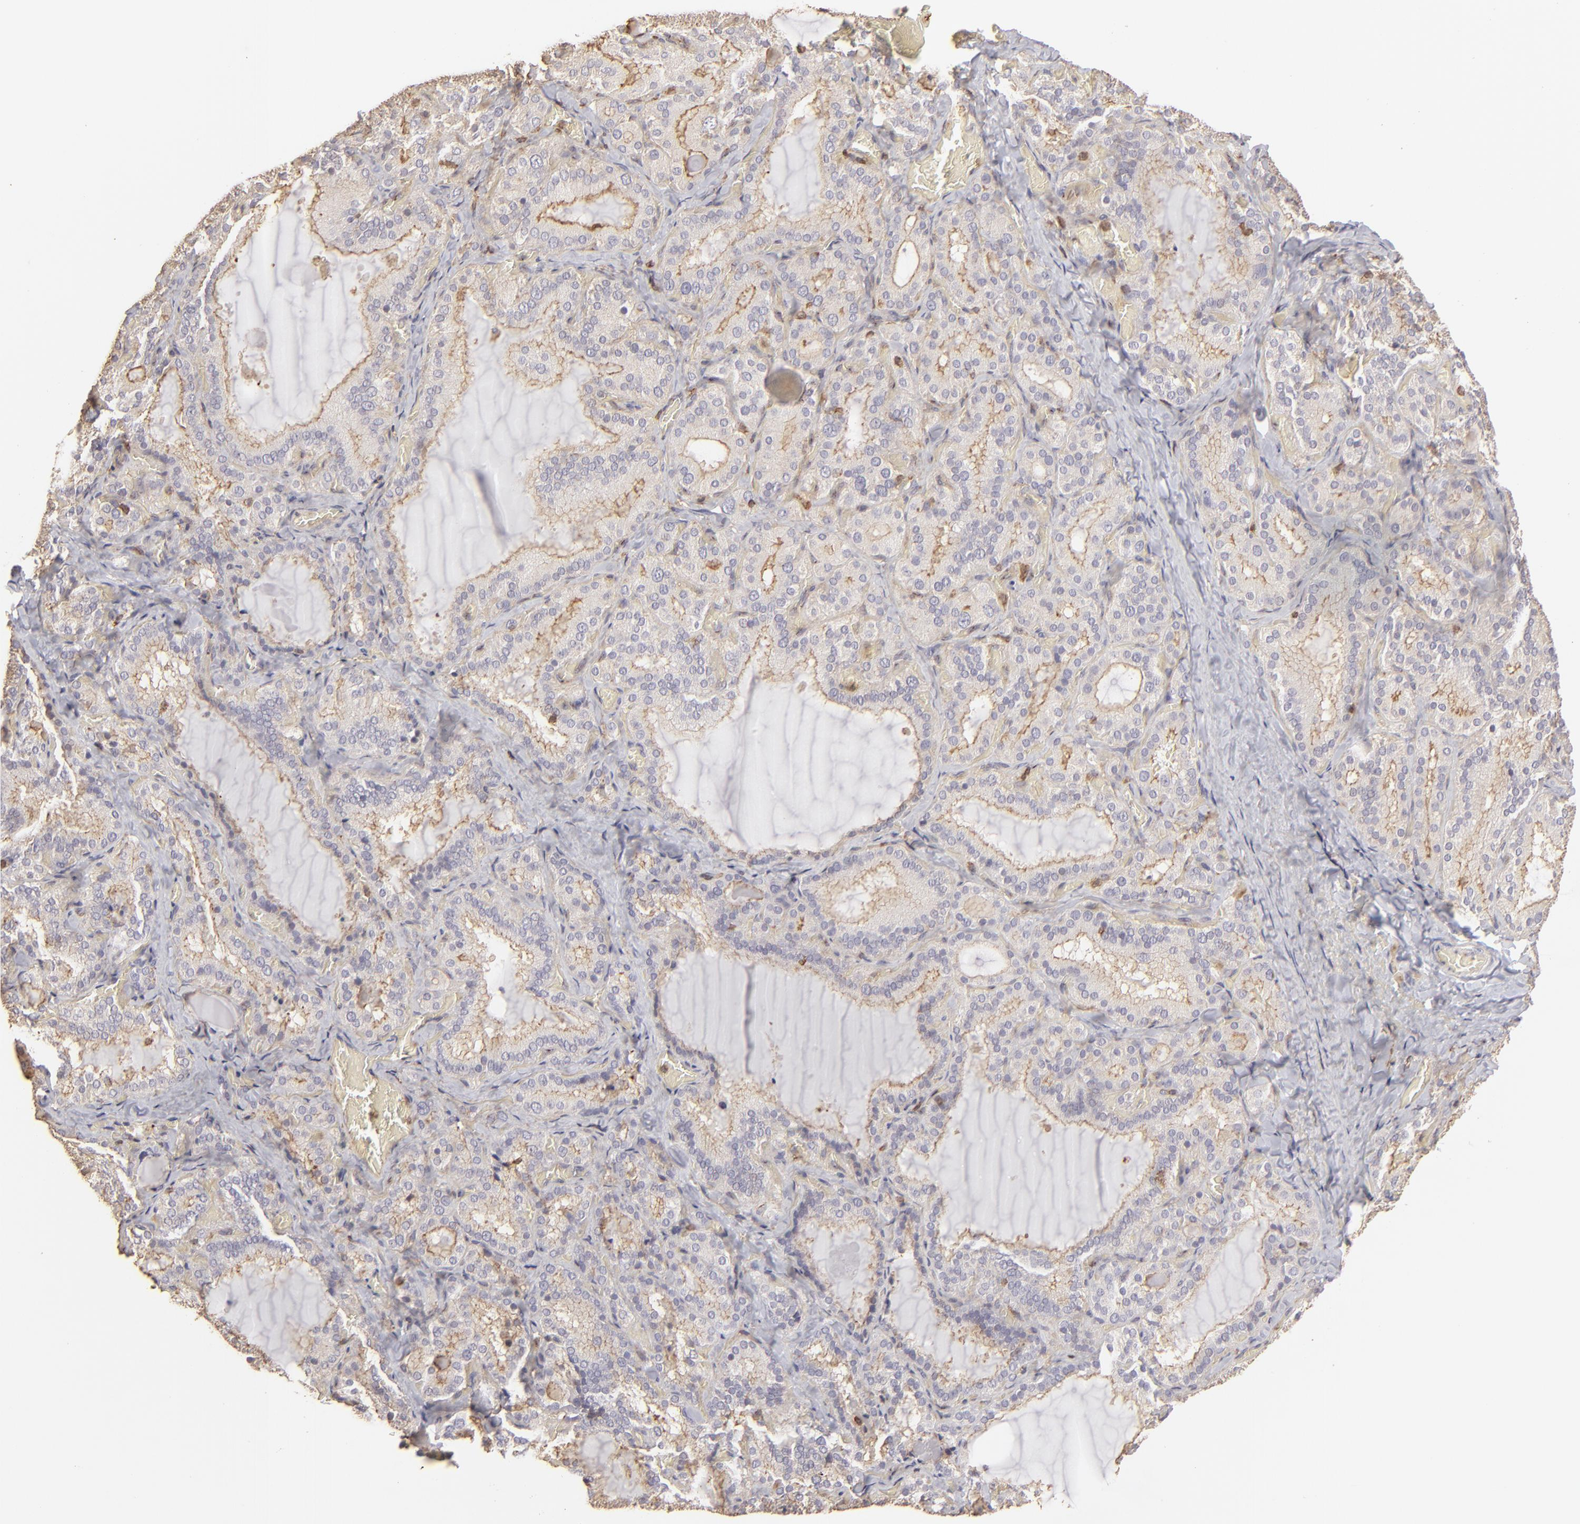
{"staining": {"intensity": "weak", "quantity": "25%-75%", "location": "cytoplasmic/membranous"}, "tissue": "thyroid gland", "cell_type": "Glandular cells", "image_type": "normal", "snomed": [{"axis": "morphology", "description": "Normal tissue, NOS"}, {"axis": "topography", "description": "Thyroid gland"}], "caption": "Immunohistochemical staining of unremarkable human thyroid gland displays low levels of weak cytoplasmic/membranous positivity in approximately 25%-75% of glandular cells.", "gene": "ACTB", "patient": {"sex": "female", "age": 33}}